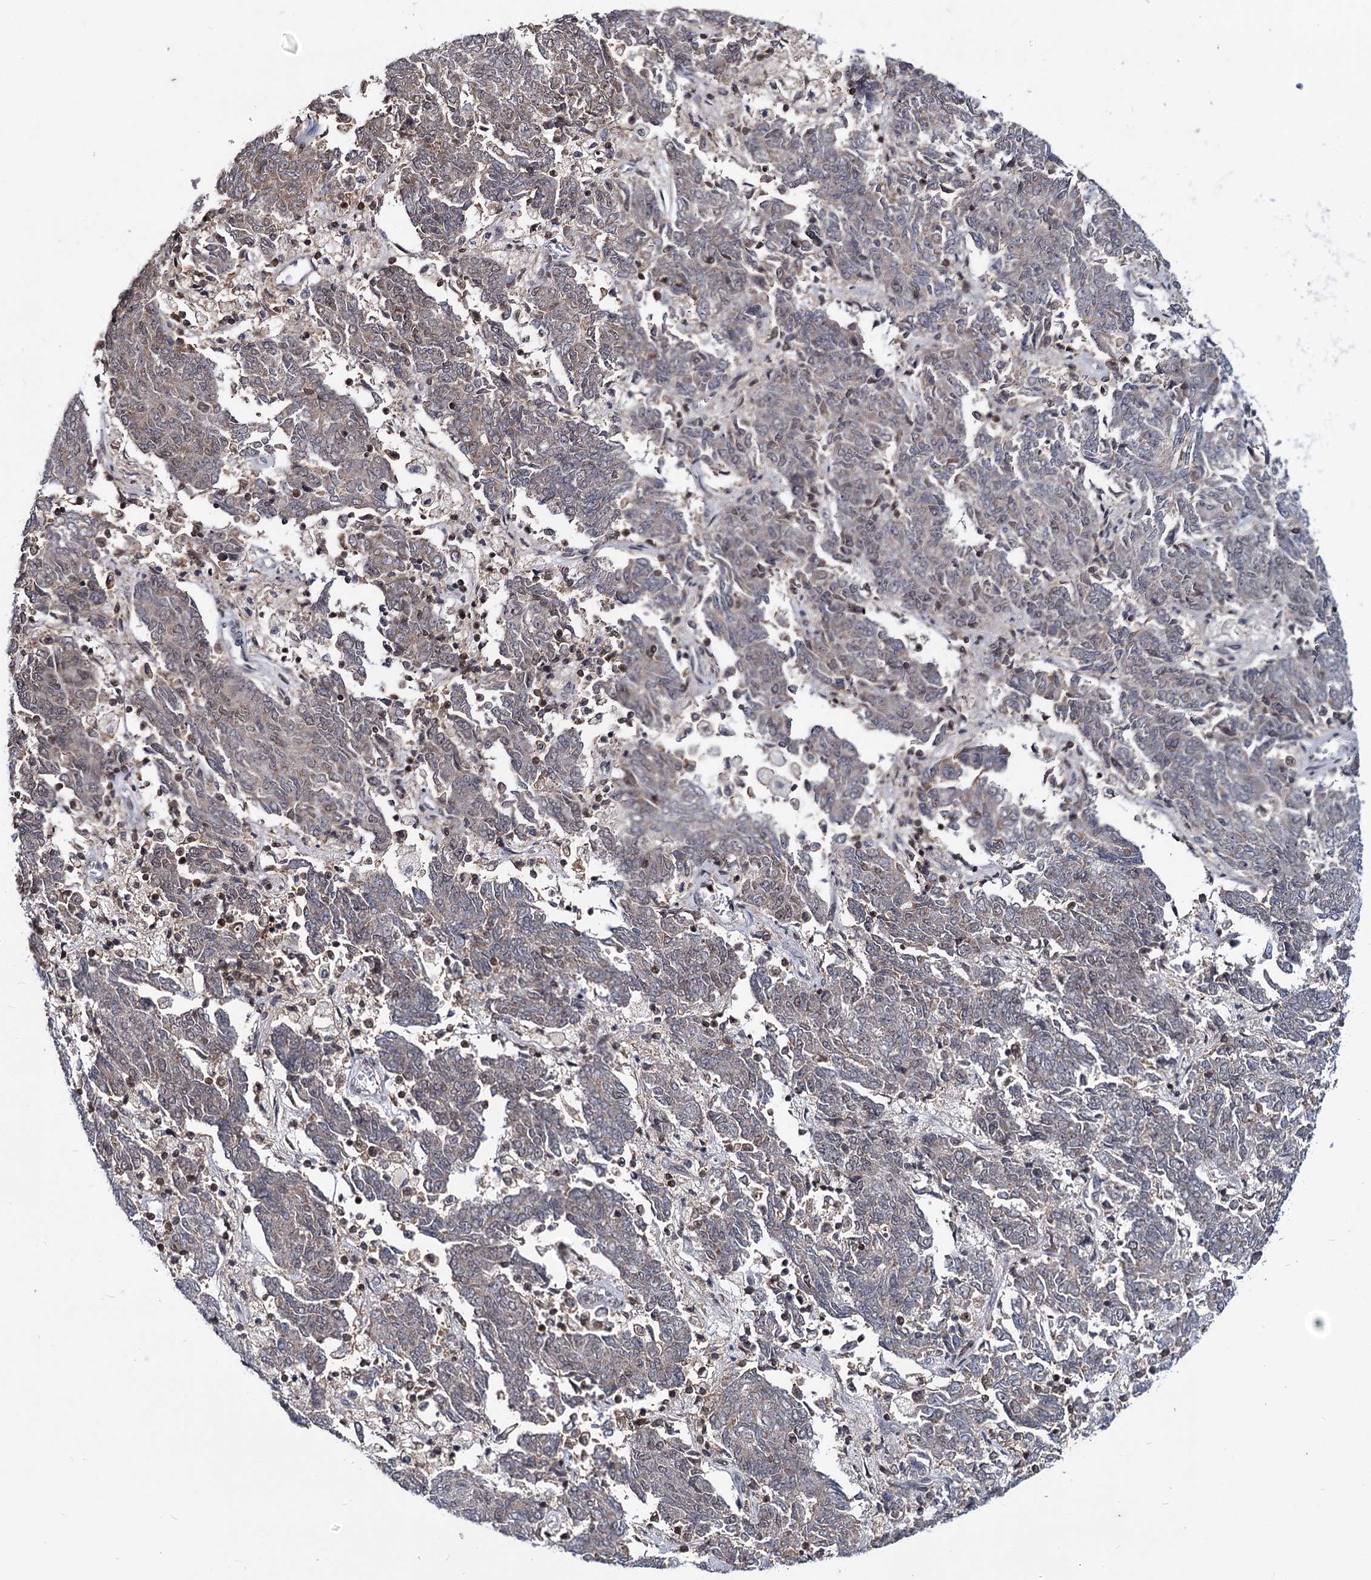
{"staining": {"intensity": "weak", "quantity": "<25%", "location": "nuclear"}, "tissue": "endometrial cancer", "cell_type": "Tumor cells", "image_type": "cancer", "snomed": [{"axis": "morphology", "description": "Adenocarcinoma, NOS"}, {"axis": "topography", "description": "Endometrium"}], "caption": "Adenocarcinoma (endometrial) was stained to show a protein in brown. There is no significant positivity in tumor cells. (DAB immunohistochemistry (IHC), high magnification).", "gene": "SMCHD1", "patient": {"sex": "female", "age": 80}}